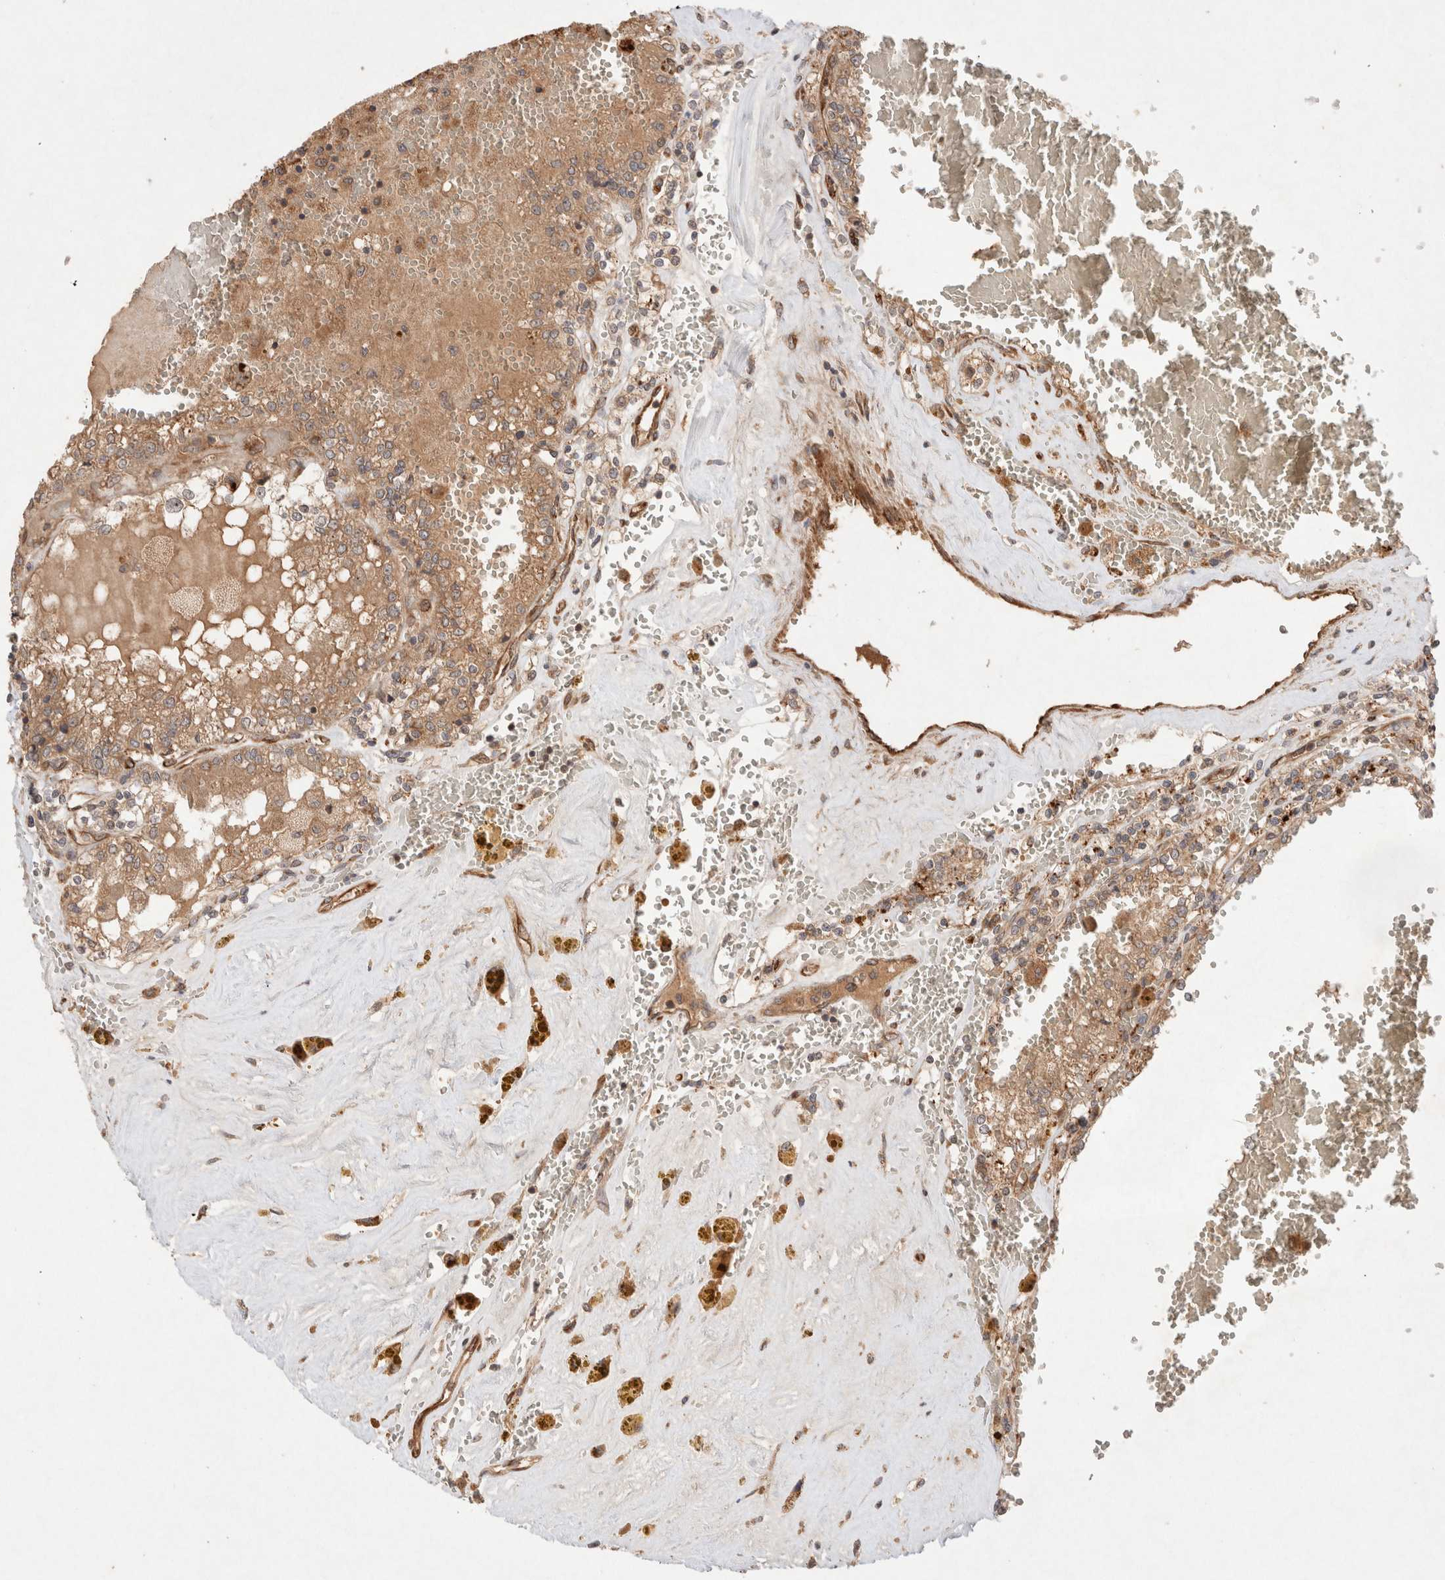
{"staining": {"intensity": "moderate", "quantity": ">75%", "location": "cytoplasmic/membranous"}, "tissue": "renal cancer", "cell_type": "Tumor cells", "image_type": "cancer", "snomed": [{"axis": "morphology", "description": "Adenocarcinoma, NOS"}, {"axis": "topography", "description": "Kidney"}], "caption": "Human renal cancer stained for a protein (brown) reveals moderate cytoplasmic/membranous positive staining in approximately >75% of tumor cells.", "gene": "KLHL20", "patient": {"sex": "female", "age": 56}}